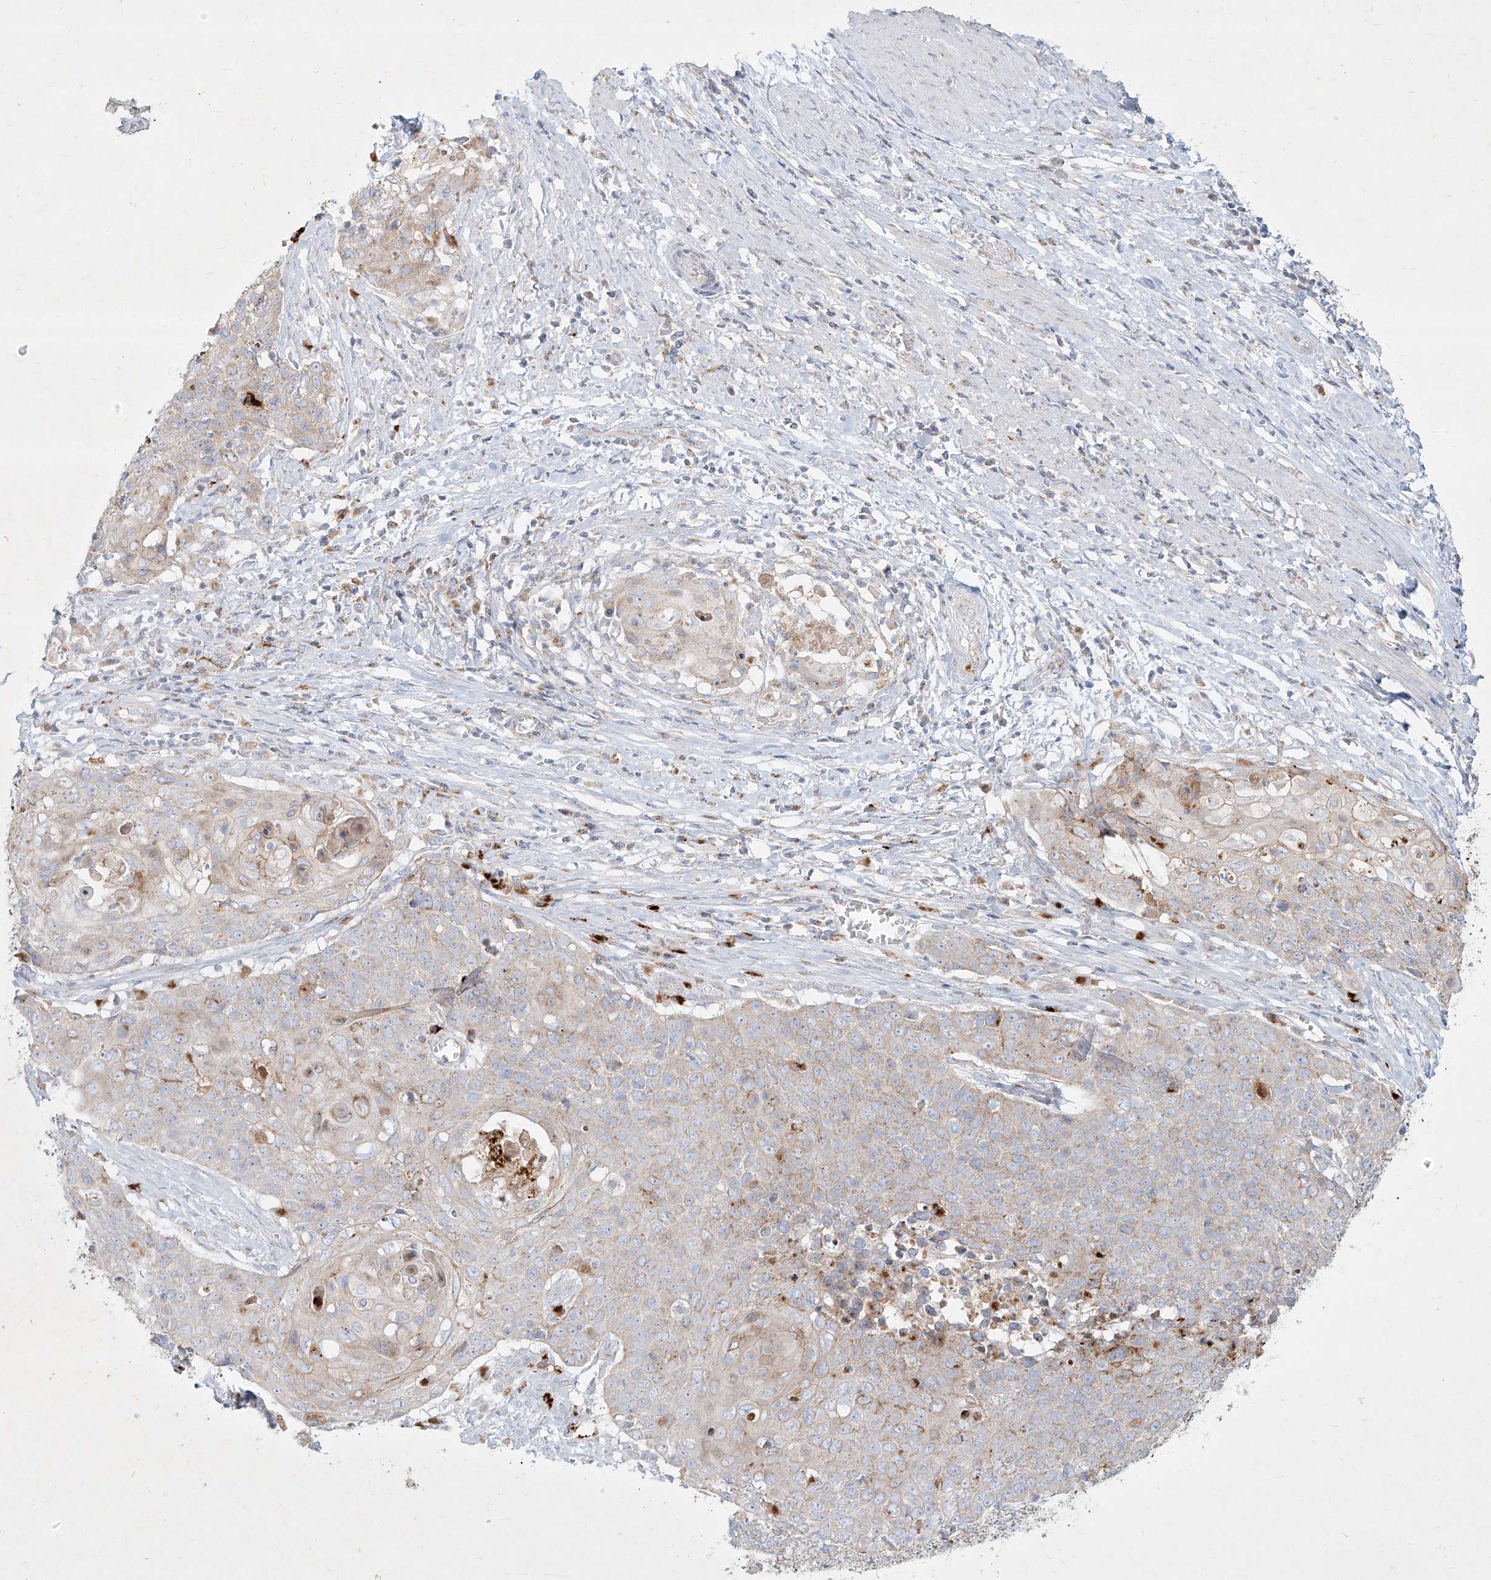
{"staining": {"intensity": "weak", "quantity": "<25%", "location": "cytoplasmic/membranous"}, "tissue": "cervical cancer", "cell_type": "Tumor cells", "image_type": "cancer", "snomed": [{"axis": "morphology", "description": "Squamous cell carcinoma, NOS"}, {"axis": "topography", "description": "Cervix"}], "caption": "An immunohistochemistry (IHC) micrograph of cervical cancer (squamous cell carcinoma) is shown. There is no staining in tumor cells of cervical cancer (squamous cell carcinoma). (DAB immunohistochemistry visualized using brightfield microscopy, high magnification).", "gene": "MTX2", "patient": {"sex": "female", "age": 39}}